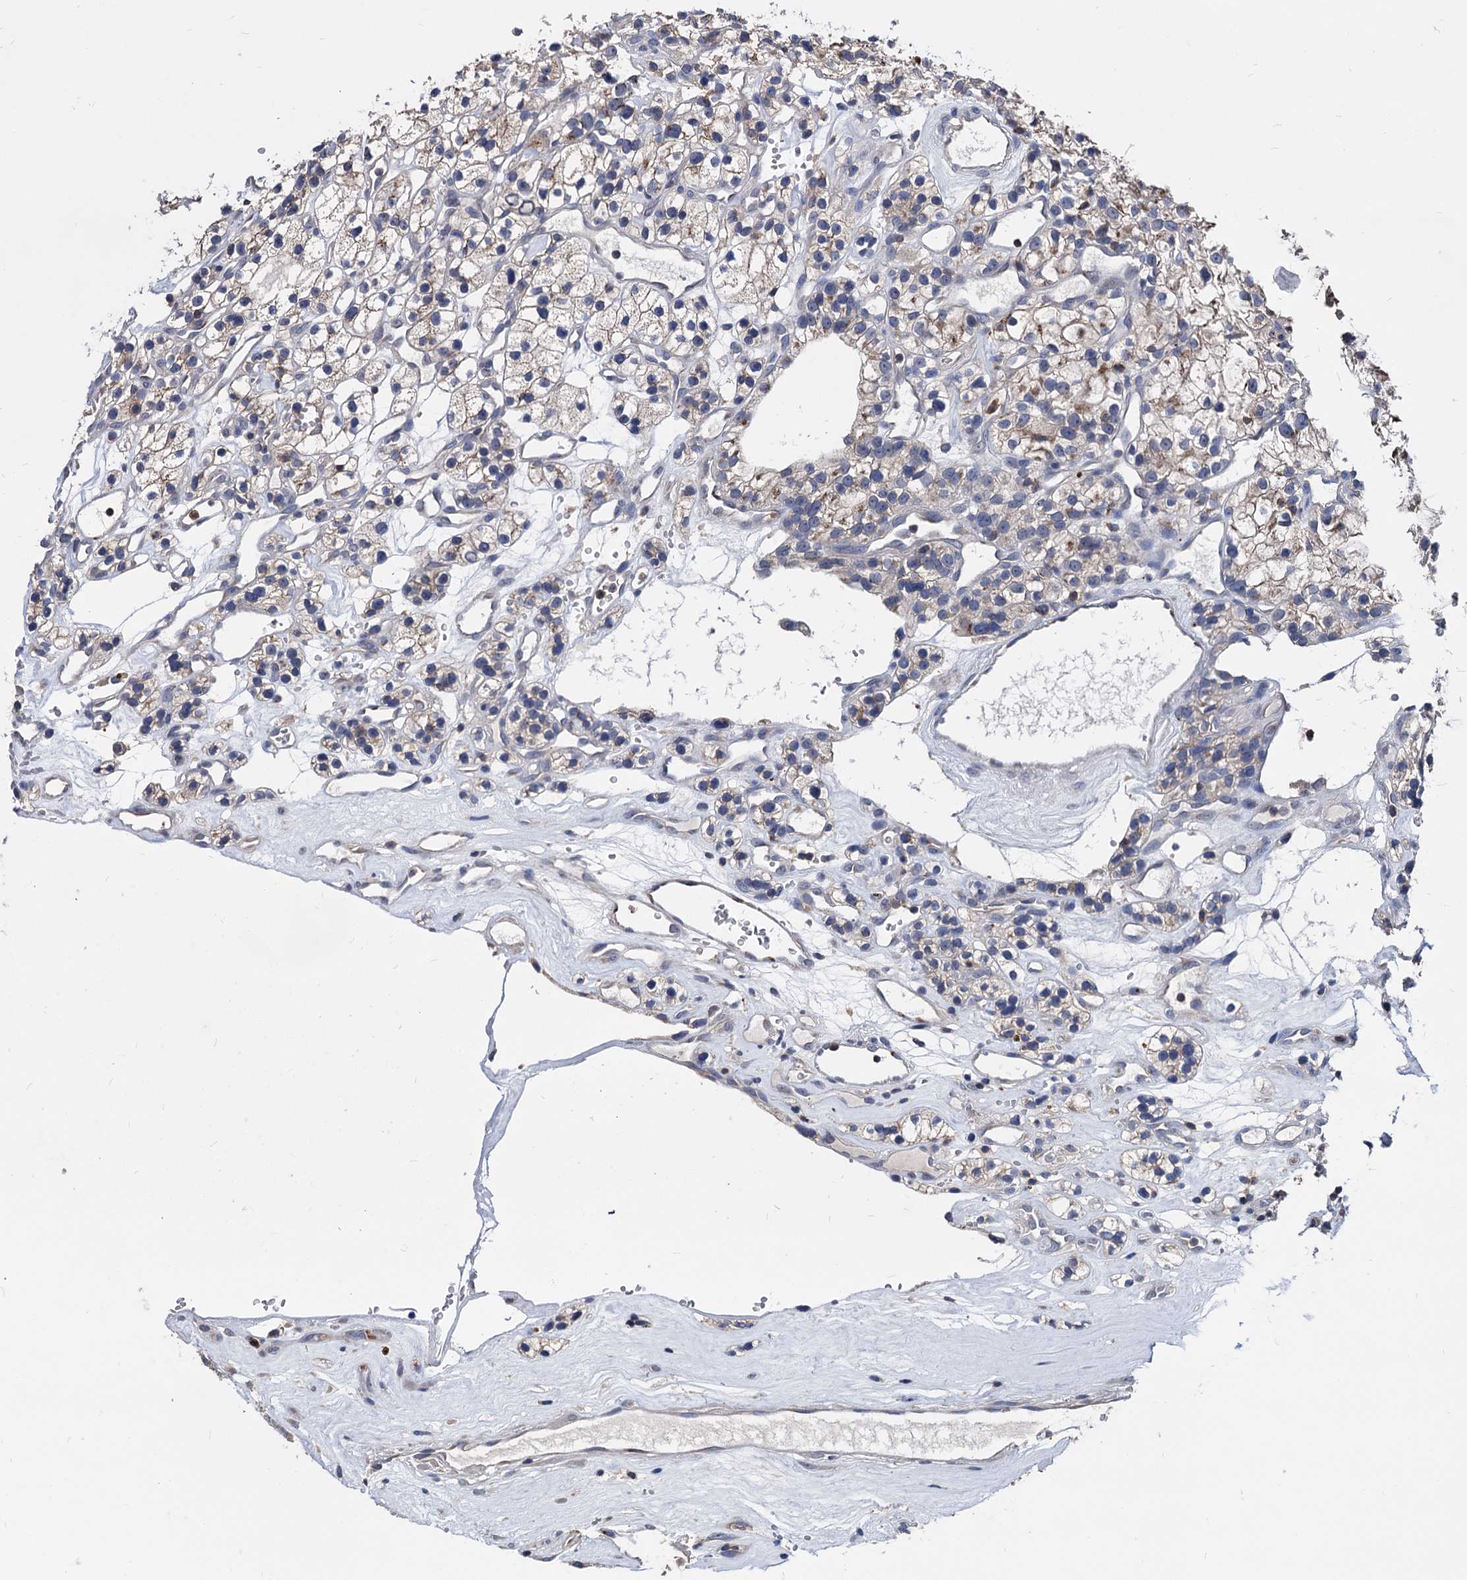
{"staining": {"intensity": "weak", "quantity": "25%-75%", "location": "cytoplasmic/membranous"}, "tissue": "renal cancer", "cell_type": "Tumor cells", "image_type": "cancer", "snomed": [{"axis": "morphology", "description": "Adenocarcinoma, NOS"}, {"axis": "topography", "description": "Kidney"}], "caption": "Protein expression analysis of adenocarcinoma (renal) exhibits weak cytoplasmic/membranous staining in about 25%-75% of tumor cells.", "gene": "ESD", "patient": {"sex": "female", "age": 57}}